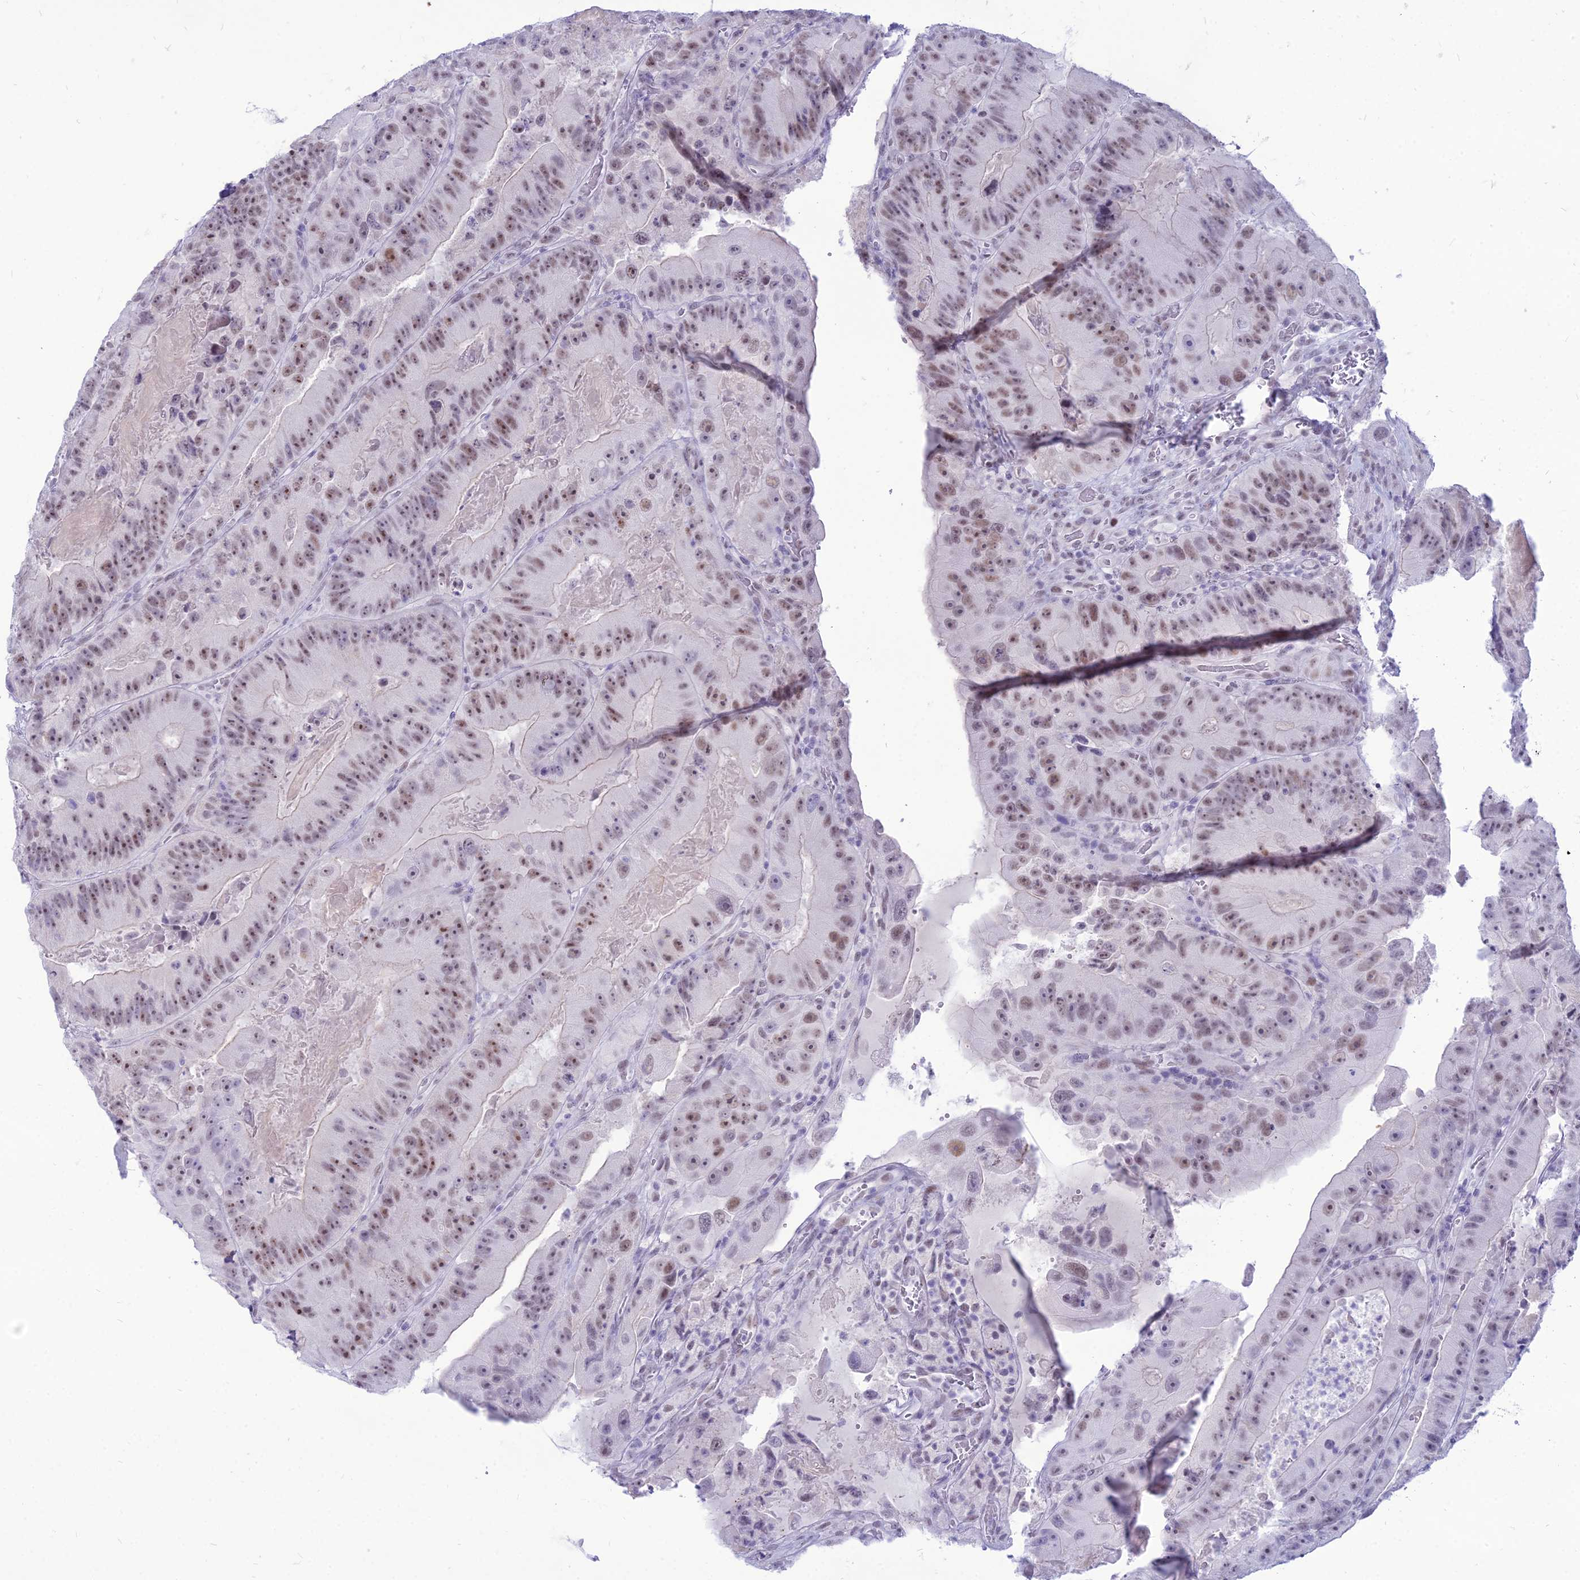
{"staining": {"intensity": "moderate", "quantity": ">75%", "location": "nuclear"}, "tissue": "colorectal cancer", "cell_type": "Tumor cells", "image_type": "cancer", "snomed": [{"axis": "morphology", "description": "Adenocarcinoma, NOS"}, {"axis": "topography", "description": "Colon"}], "caption": "Colorectal cancer (adenocarcinoma) stained with DAB (3,3'-diaminobenzidine) IHC exhibits medium levels of moderate nuclear positivity in about >75% of tumor cells.", "gene": "DHX40", "patient": {"sex": "female", "age": 86}}